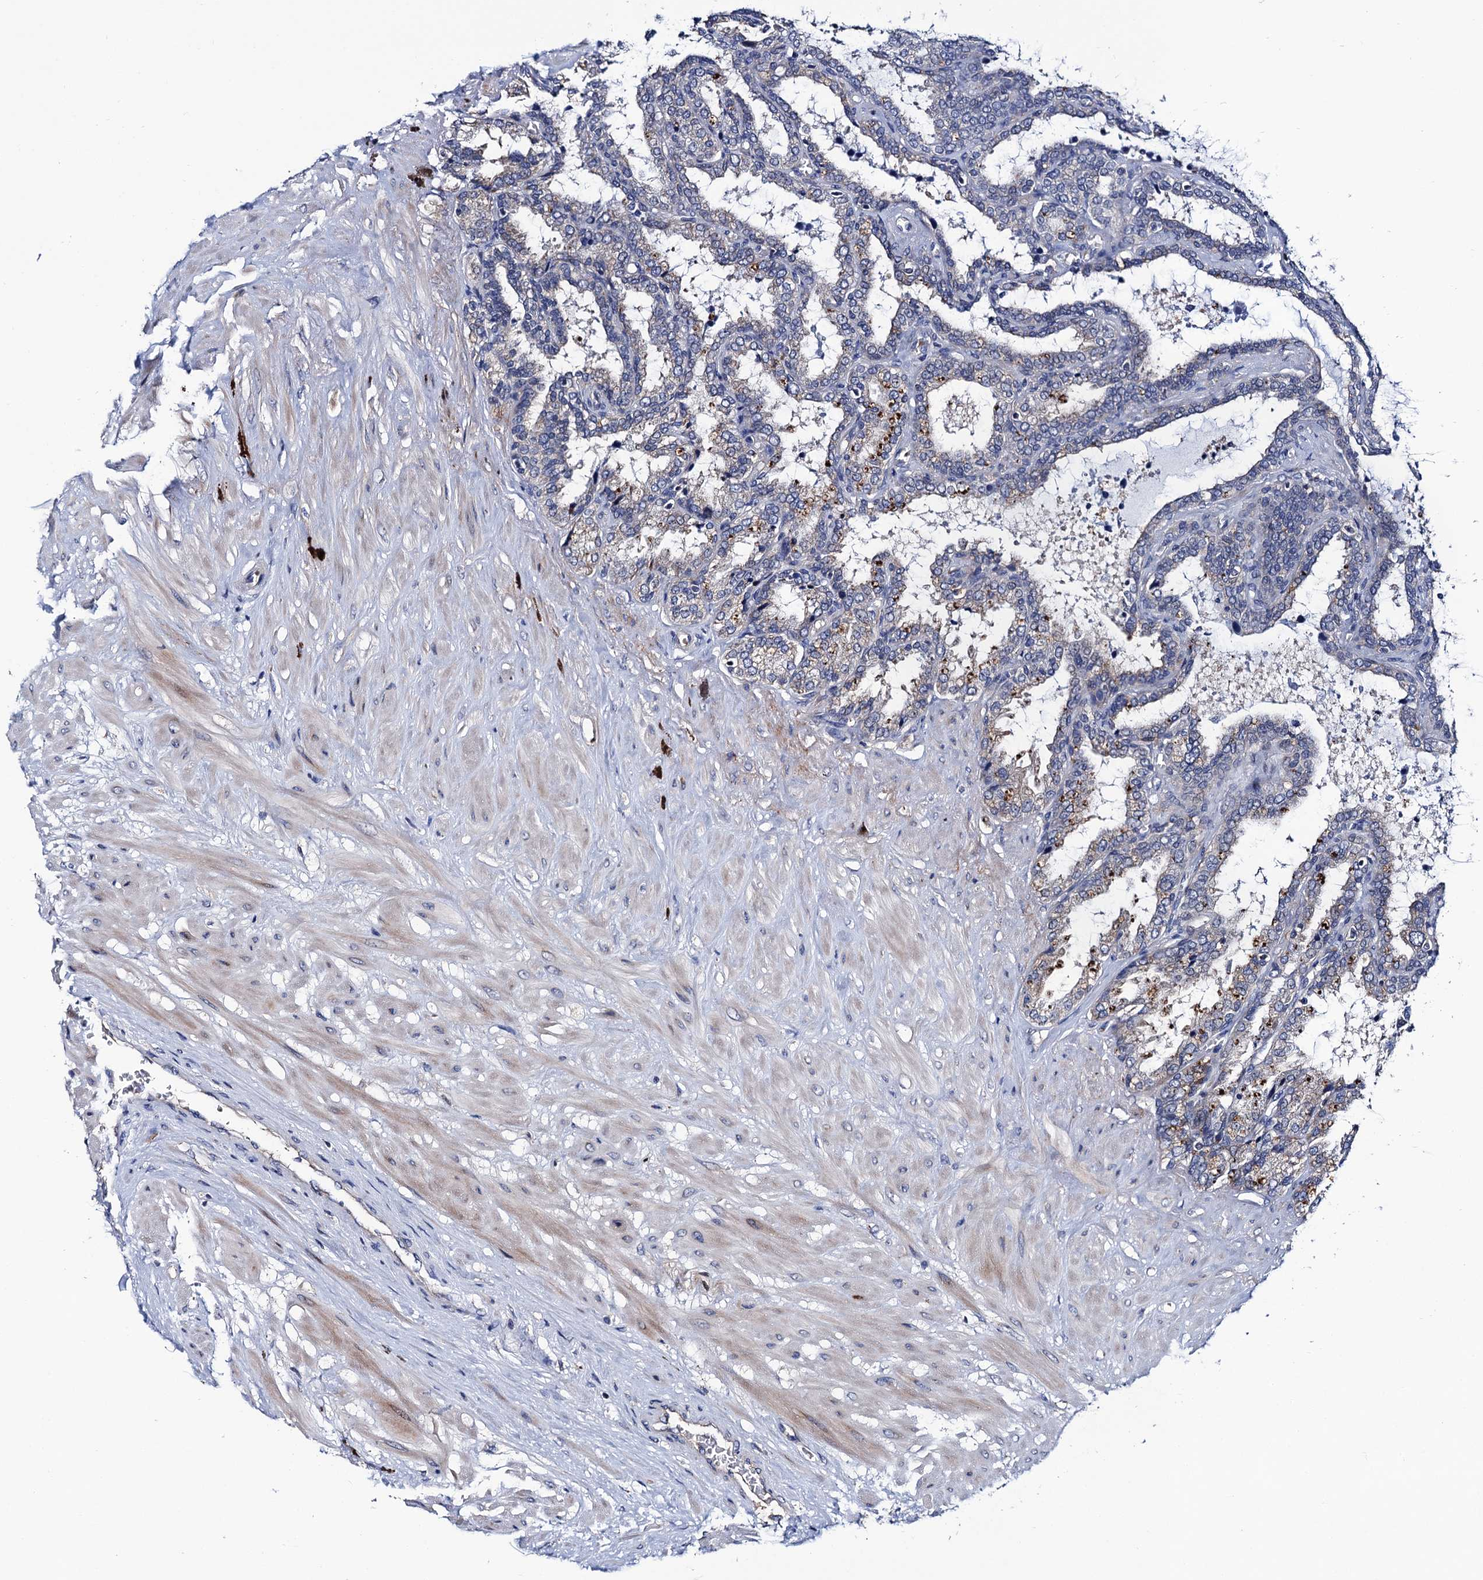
{"staining": {"intensity": "weak", "quantity": "25%-75%", "location": "cytoplasmic/membranous"}, "tissue": "seminal vesicle", "cell_type": "Glandular cells", "image_type": "normal", "snomed": [{"axis": "morphology", "description": "Normal tissue, NOS"}, {"axis": "topography", "description": "Seminal veicle"}], "caption": "This histopathology image displays unremarkable seminal vesicle stained with immunohistochemistry to label a protein in brown. The cytoplasmic/membranous of glandular cells show weak positivity for the protein. Nuclei are counter-stained blue.", "gene": "TRMT112", "patient": {"sex": "male", "age": 46}}